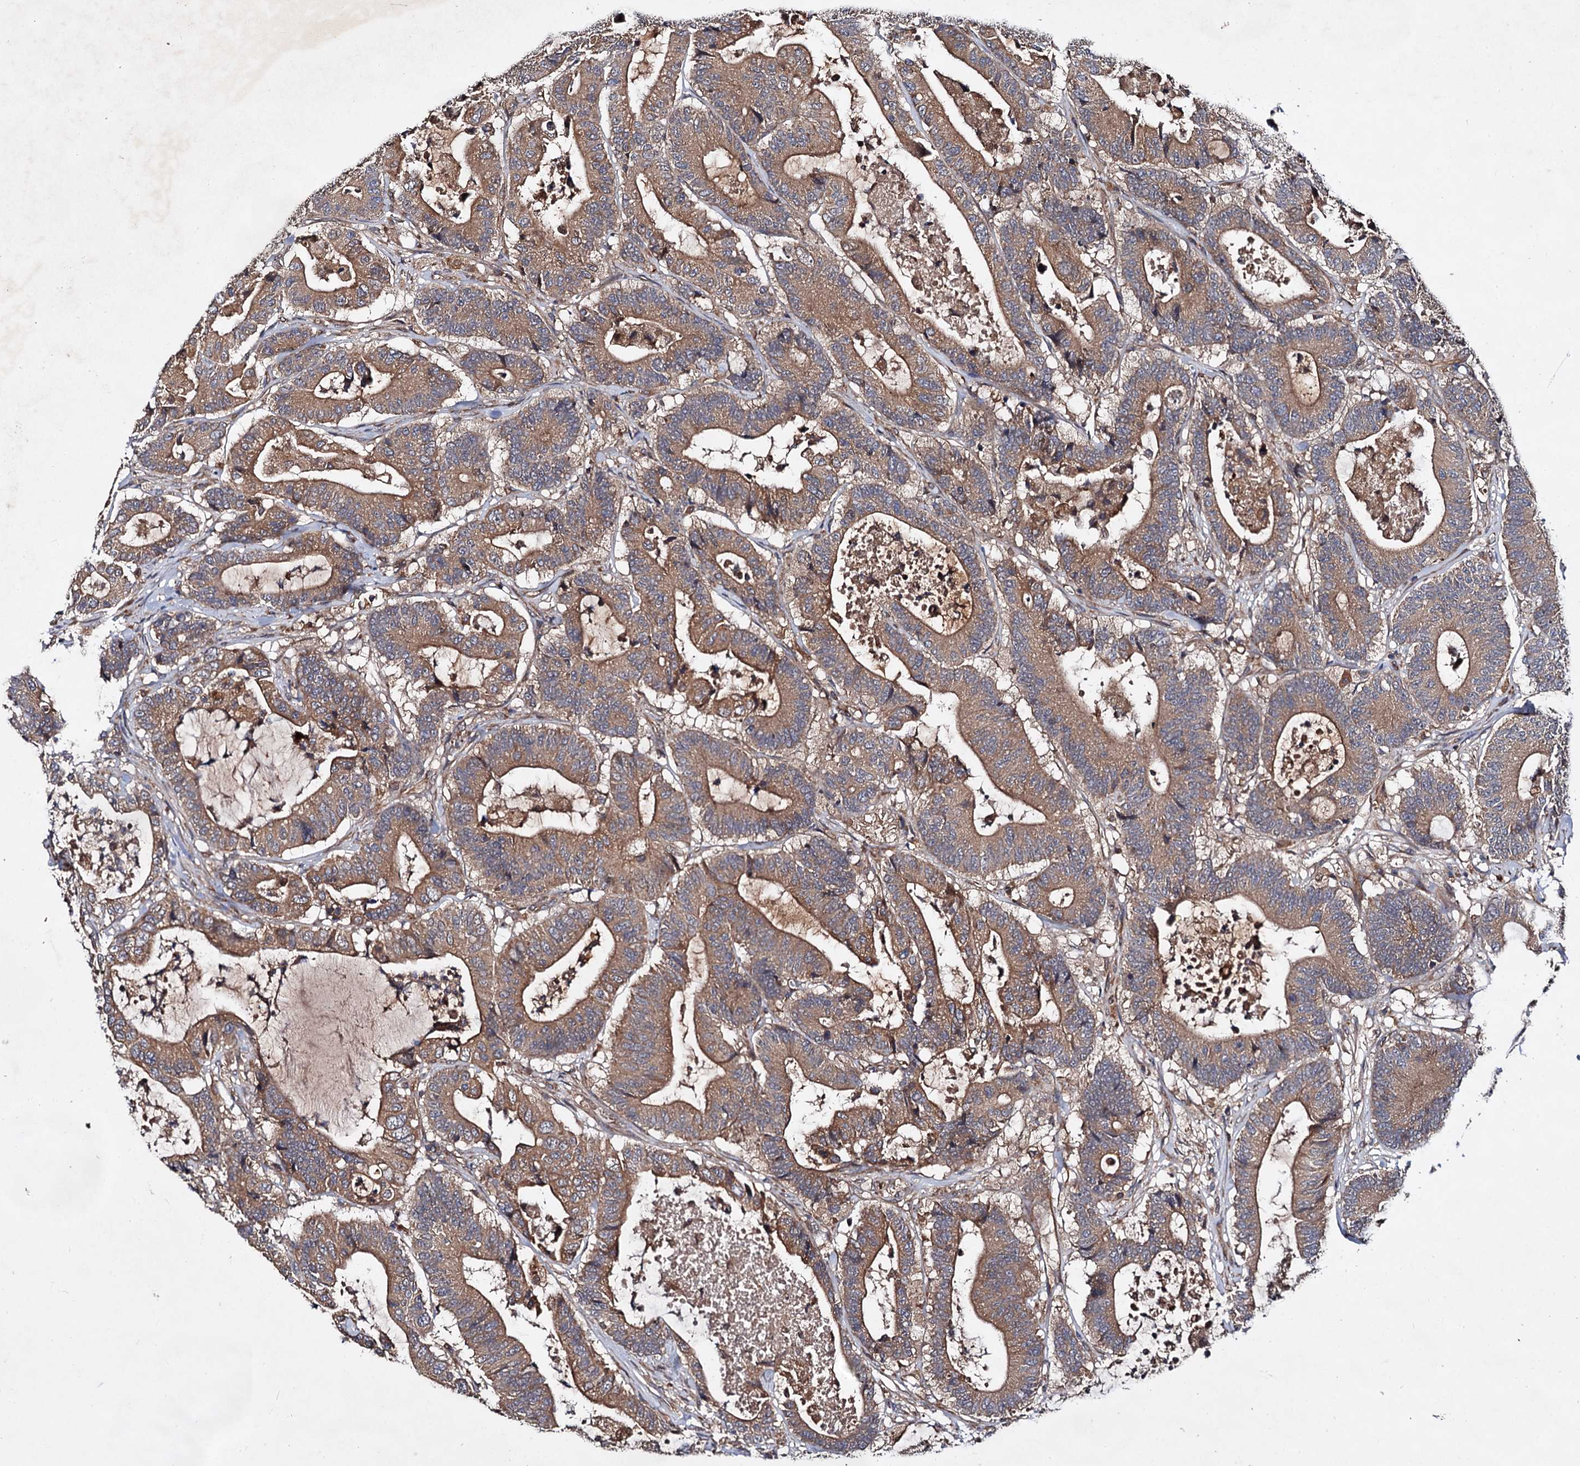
{"staining": {"intensity": "moderate", "quantity": ">75%", "location": "cytoplasmic/membranous"}, "tissue": "colorectal cancer", "cell_type": "Tumor cells", "image_type": "cancer", "snomed": [{"axis": "morphology", "description": "Adenocarcinoma, NOS"}, {"axis": "topography", "description": "Colon"}], "caption": "Immunohistochemistry micrograph of human colorectal cancer (adenocarcinoma) stained for a protein (brown), which reveals medium levels of moderate cytoplasmic/membranous positivity in about >75% of tumor cells.", "gene": "TEX9", "patient": {"sex": "female", "age": 84}}